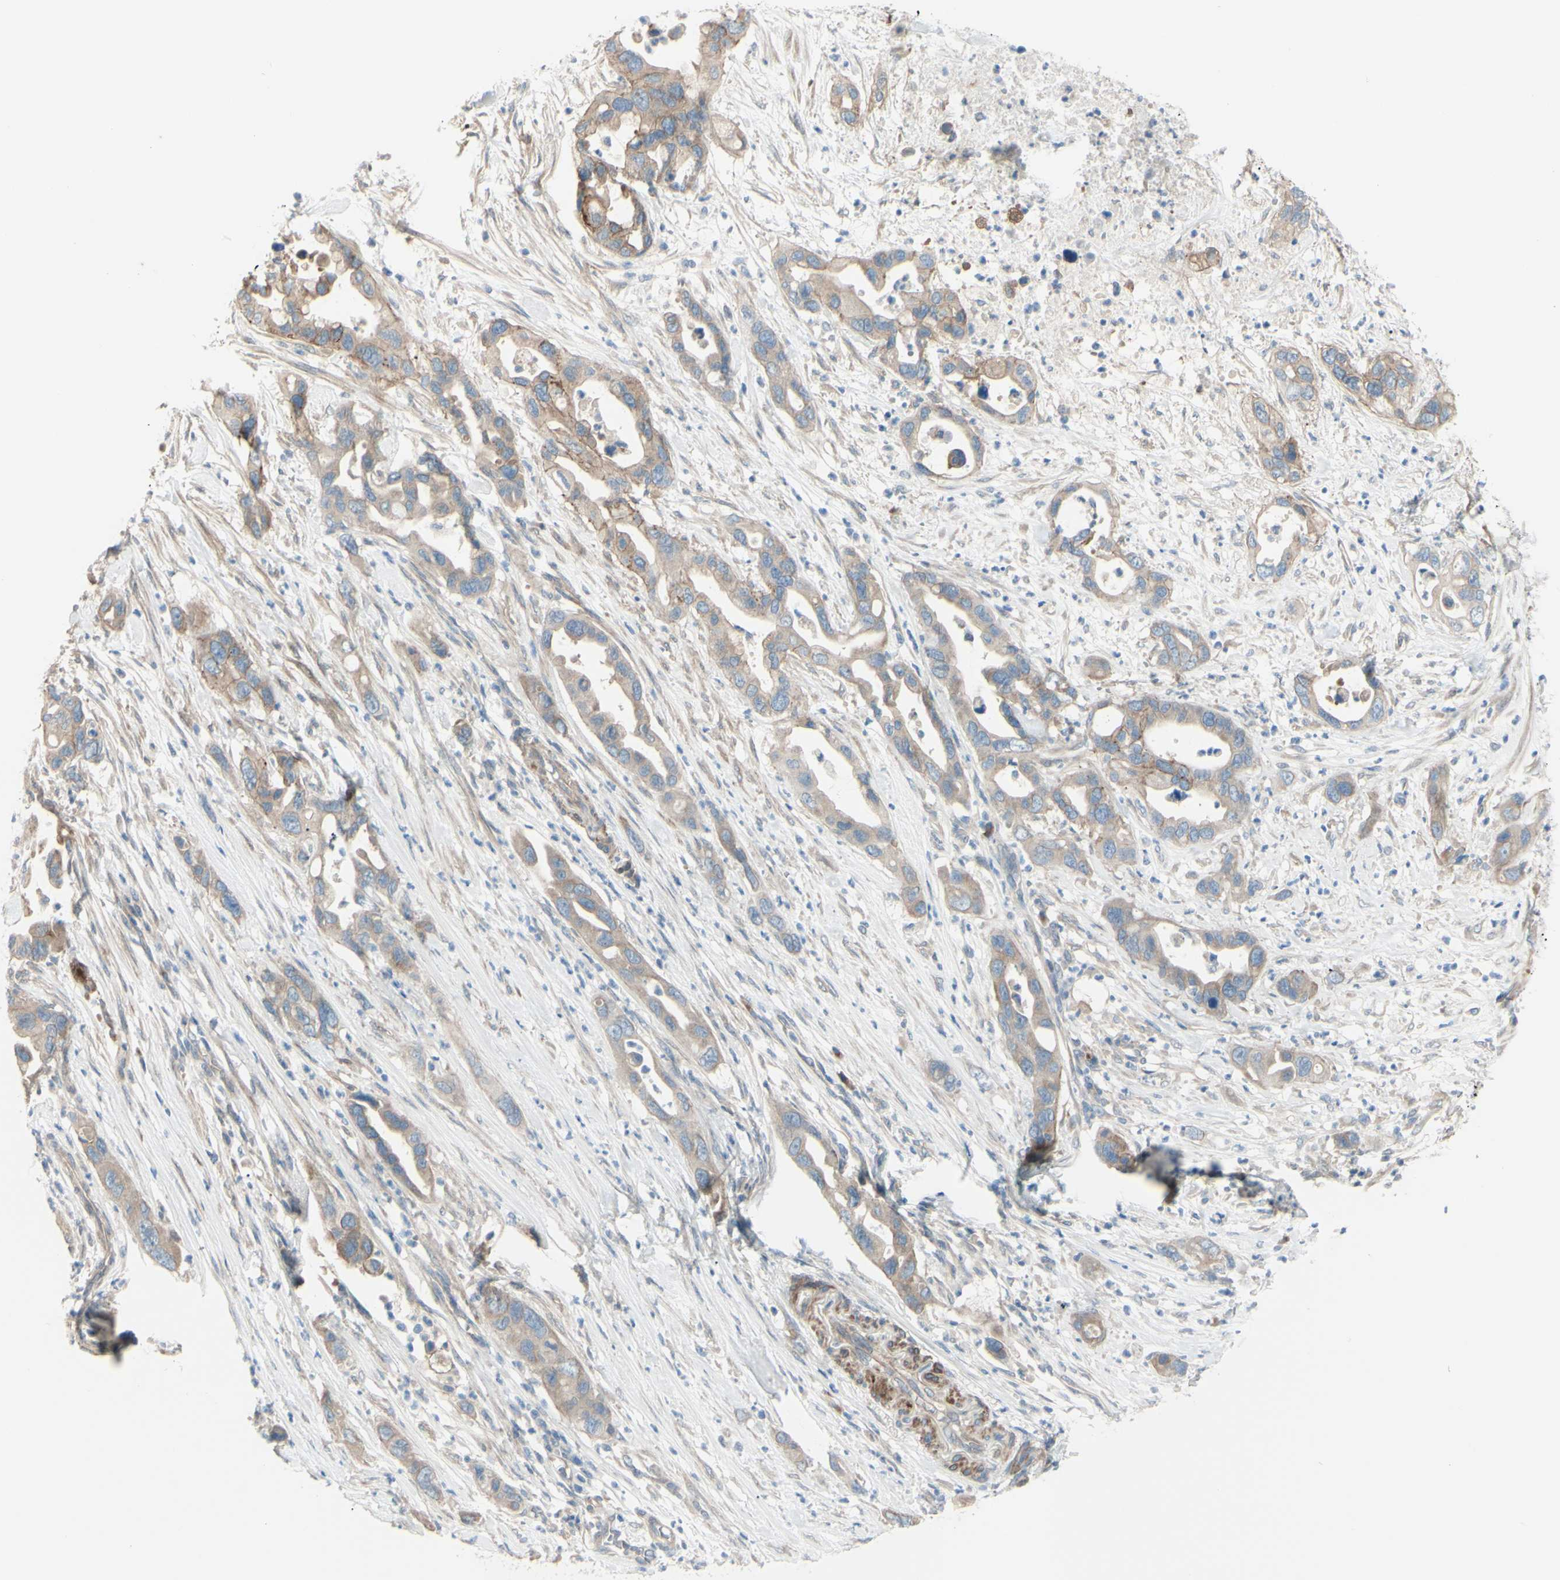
{"staining": {"intensity": "moderate", "quantity": ">75%", "location": "cytoplasmic/membranous"}, "tissue": "pancreatic cancer", "cell_type": "Tumor cells", "image_type": "cancer", "snomed": [{"axis": "morphology", "description": "Adenocarcinoma, NOS"}, {"axis": "topography", "description": "Pancreas"}], "caption": "The micrograph shows a brown stain indicating the presence of a protein in the cytoplasmic/membranous of tumor cells in pancreatic cancer (adenocarcinoma).", "gene": "LRRK1", "patient": {"sex": "female", "age": 71}}